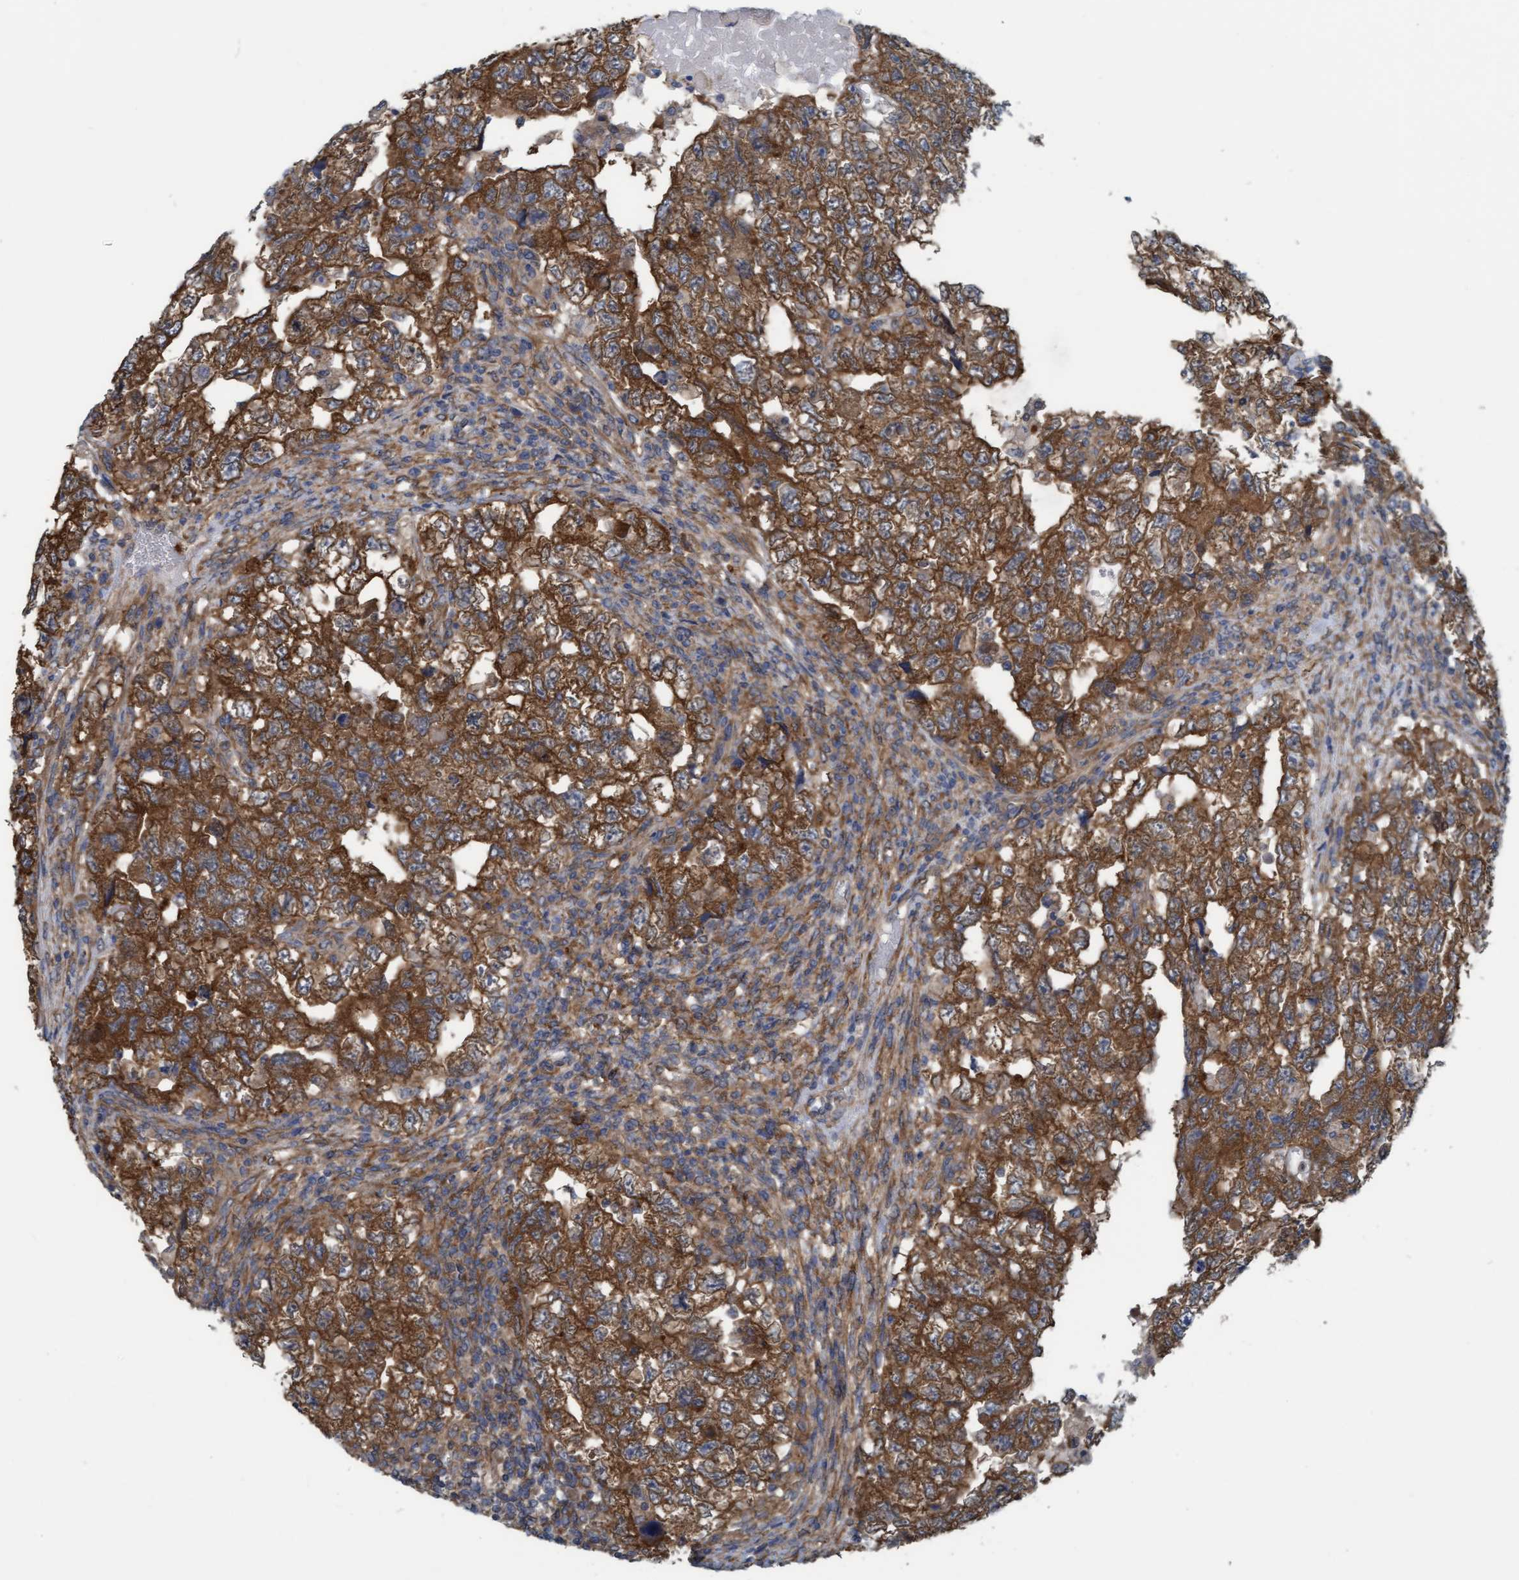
{"staining": {"intensity": "strong", "quantity": ">75%", "location": "cytoplasmic/membranous"}, "tissue": "testis cancer", "cell_type": "Tumor cells", "image_type": "cancer", "snomed": [{"axis": "morphology", "description": "Carcinoma, Embryonal, NOS"}, {"axis": "topography", "description": "Testis"}], "caption": "Embryonal carcinoma (testis) tissue displays strong cytoplasmic/membranous staining in approximately >75% of tumor cells, visualized by immunohistochemistry. The protein of interest is shown in brown color, while the nuclei are stained blue.", "gene": "LRSAM1", "patient": {"sex": "male", "age": 36}}